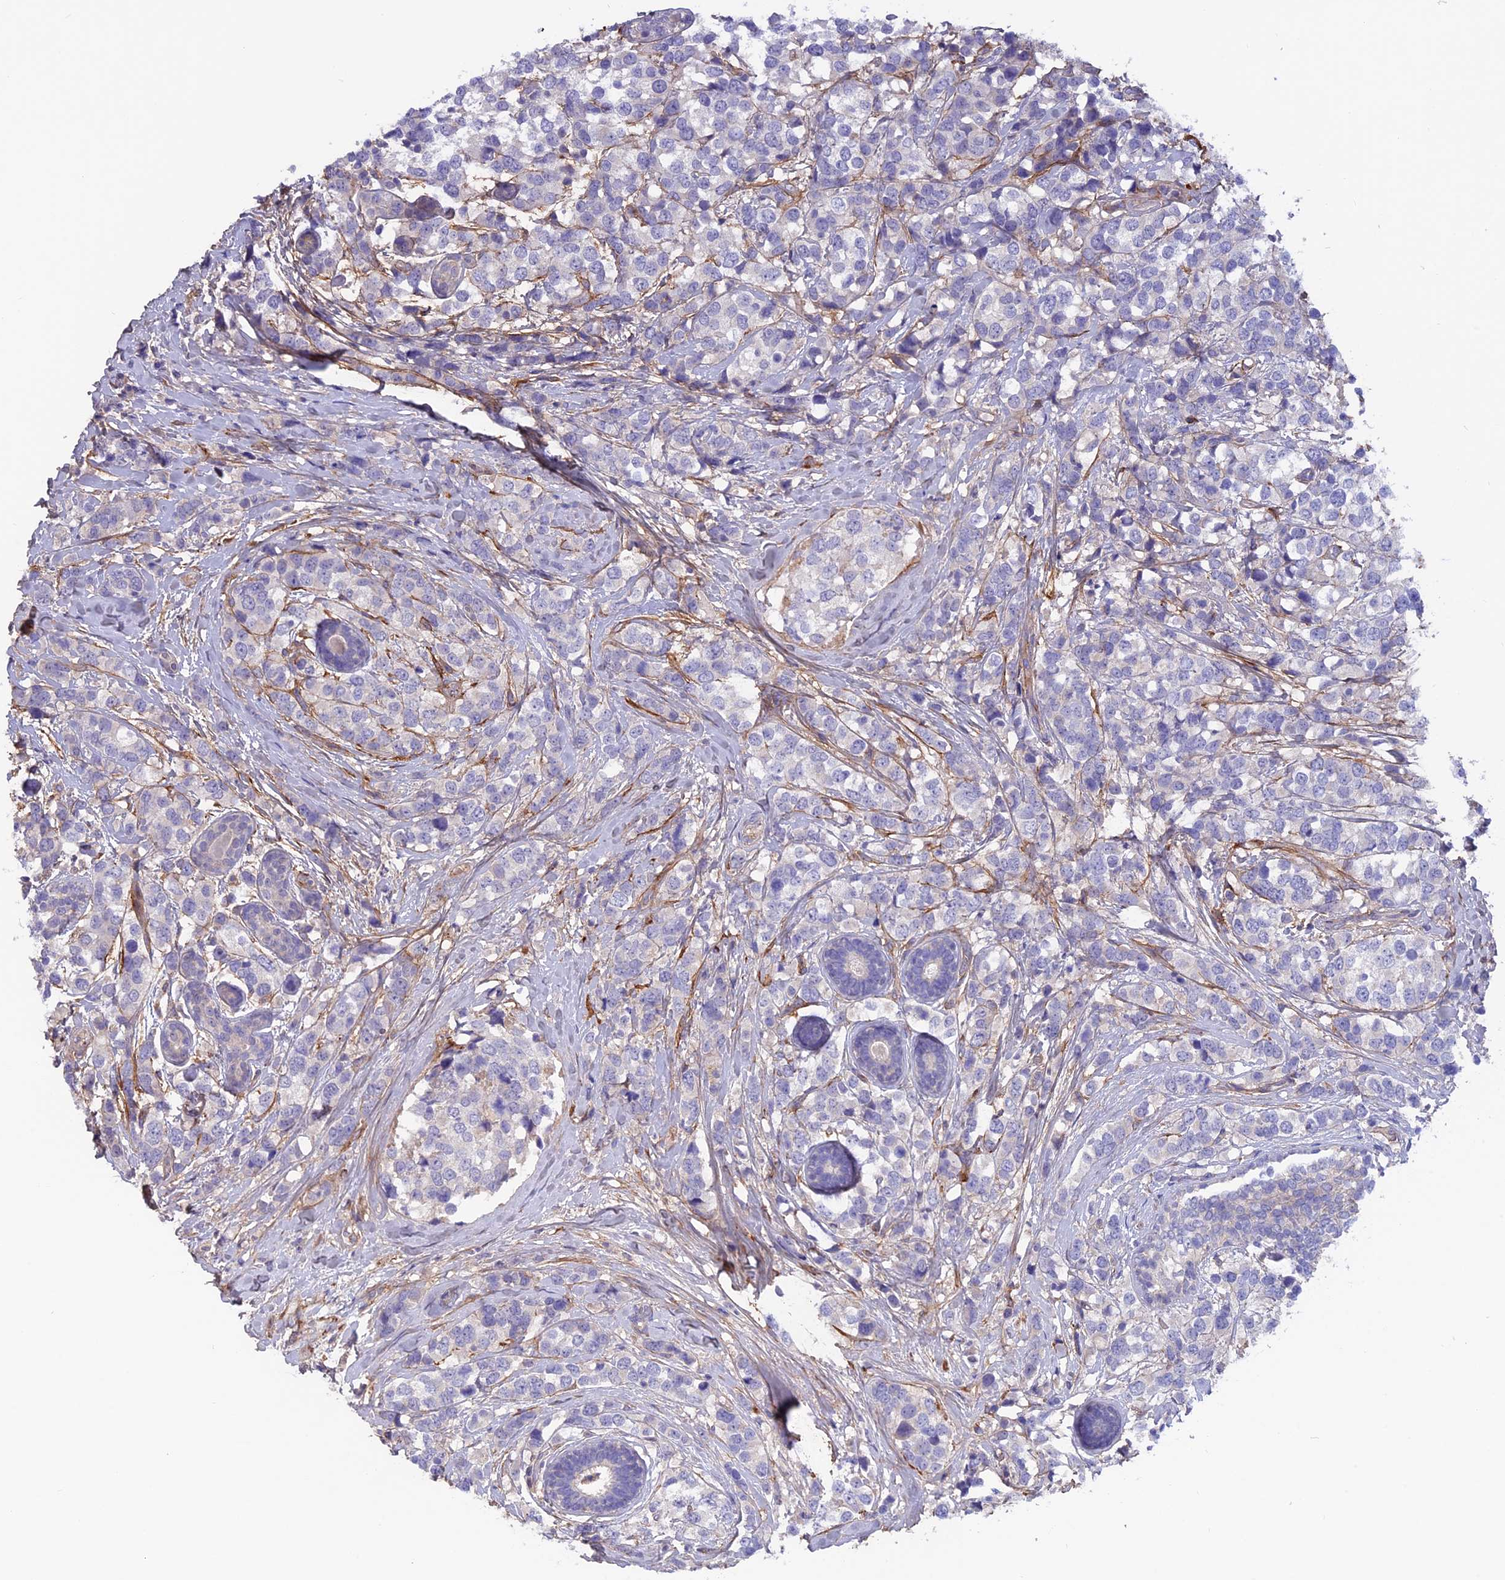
{"staining": {"intensity": "negative", "quantity": "none", "location": "none"}, "tissue": "breast cancer", "cell_type": "Tumor cells", "image_type": "cancer", "snomed": [{"axis": "morphology", "description": "Lobular carcinoma"}, {"axis": "topography", "description": "Breast"}], "caption": "Tumor cells are negative for protein expression in human breast cancer.", "gene": "COL4A3", "patient": {"sex": "female", "age": 59}}